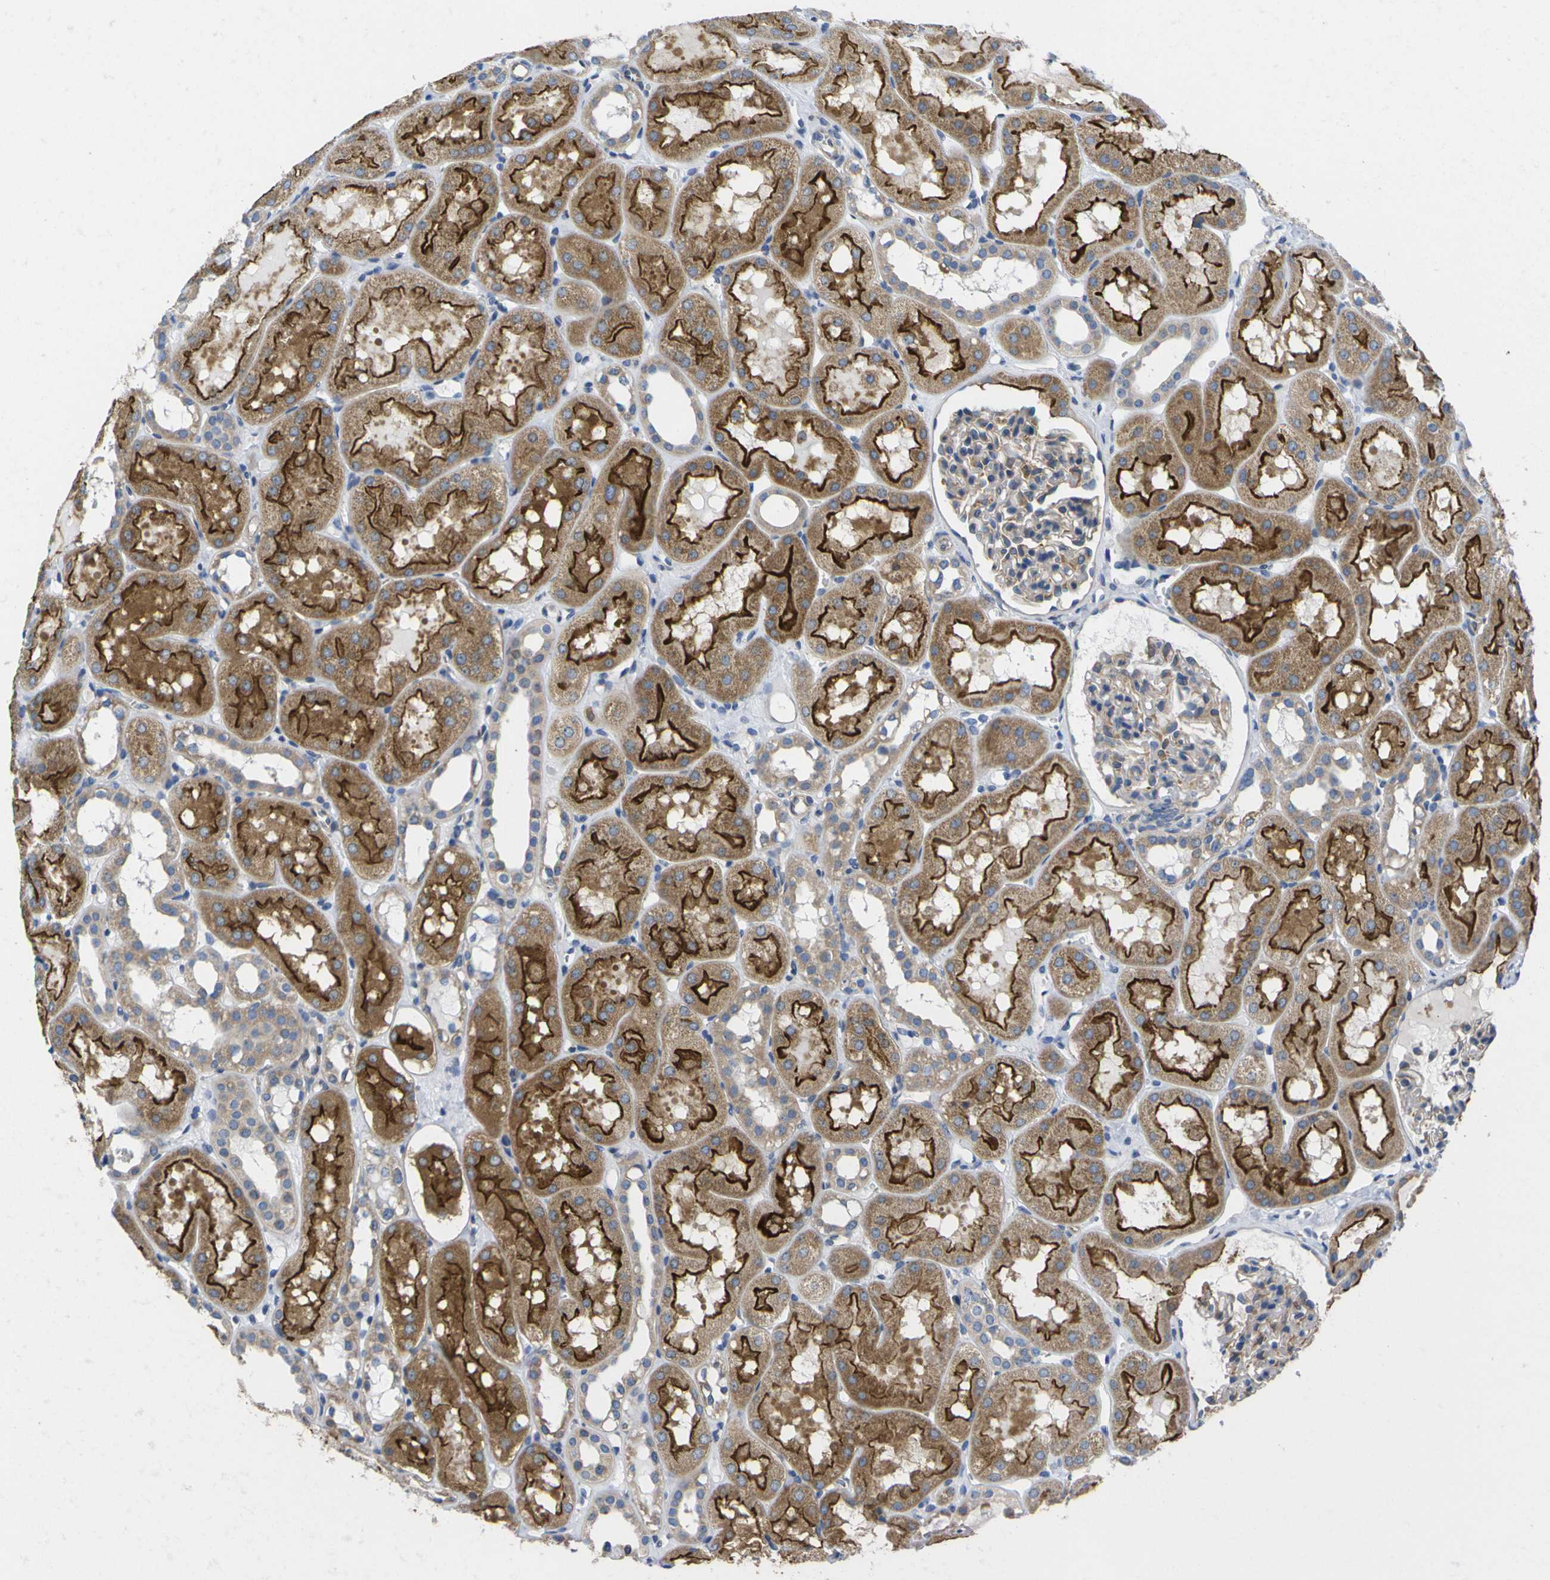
{"staining": {"intensity": "moderate", "quantity": "<25%", "location": "cytoplasmic/membranous"}, "tissue": "kidney", "cell_type": "Cells in glomeruli", "image_type": "normal", "snomed": [{"axis": "morphology", "description": "Normal tissue, NOS"}, {"axis": "topography", "description": "Kidney"}, {"axis": "topography", "description": "Urinary bladder"}], "caption": "About <25% of cells in glomeruli in unremarkable human kidney reveal moderate cytoplasmic/membranous protein expression as visualized by brown immunohistochemical staining.", "gene": "USH1C", "patient": {"sex": "male", "age": 16}}